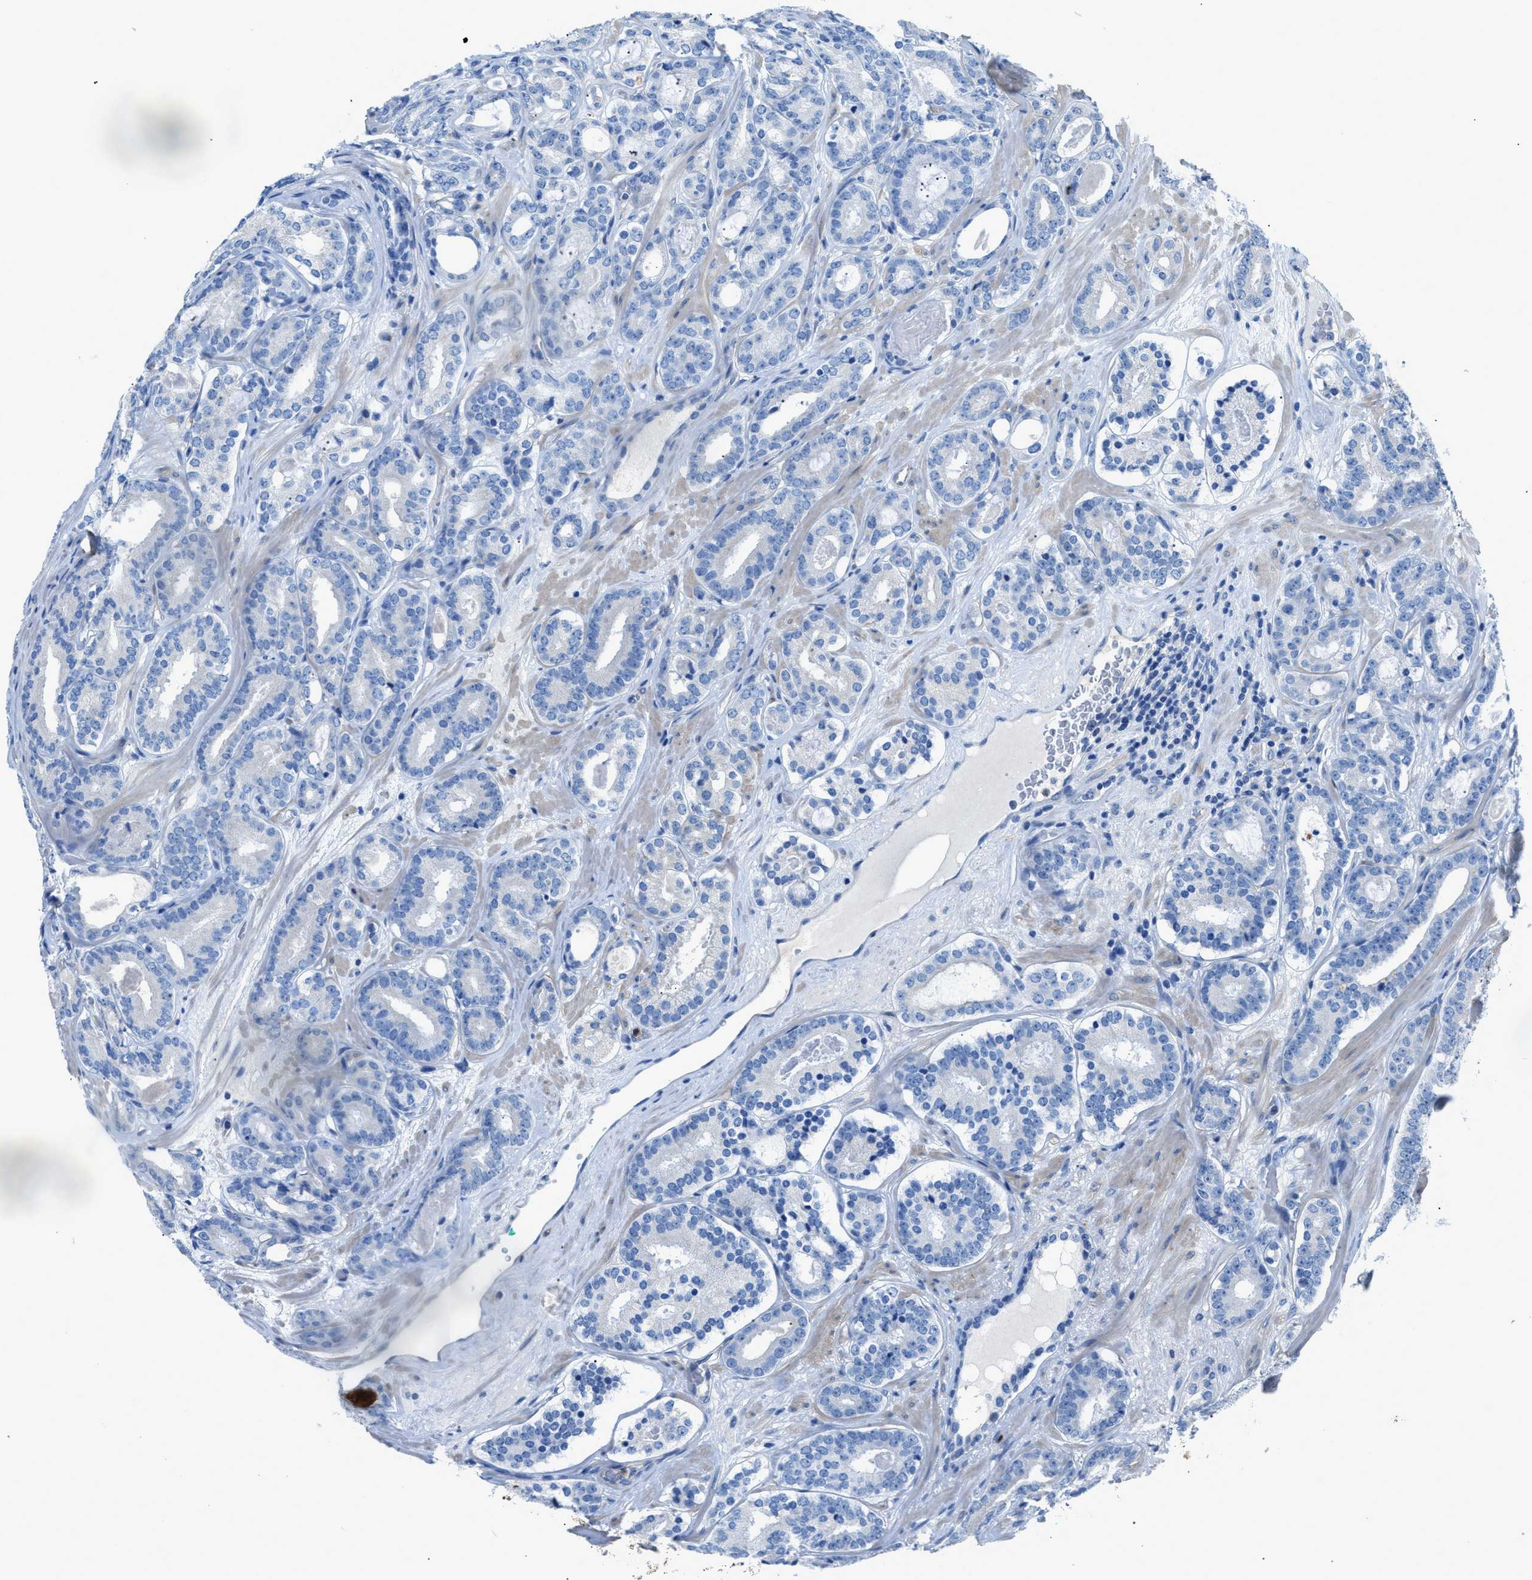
{"staining": {"intensity": "negative", "quantity": "none", "location": "none"}, "tissue": "prostate cancer", "cell_type": "Tumor cells", "image_type": "cancer", "snomed": [{"axis": "morphology", "description": "Adenocarcinoma, High grade"}, {"axis": "topography", "description": "Prostate"}], "caption": "Immunohistochemistry (IHC) image of neoplastic tissue: adenocarcinoma (high-grade) (prostate) stained with DAB shows no significant protein positivity in tumor cells.", "gene": "ITPR1", "patient": {"sex": "male", "age": 60}}